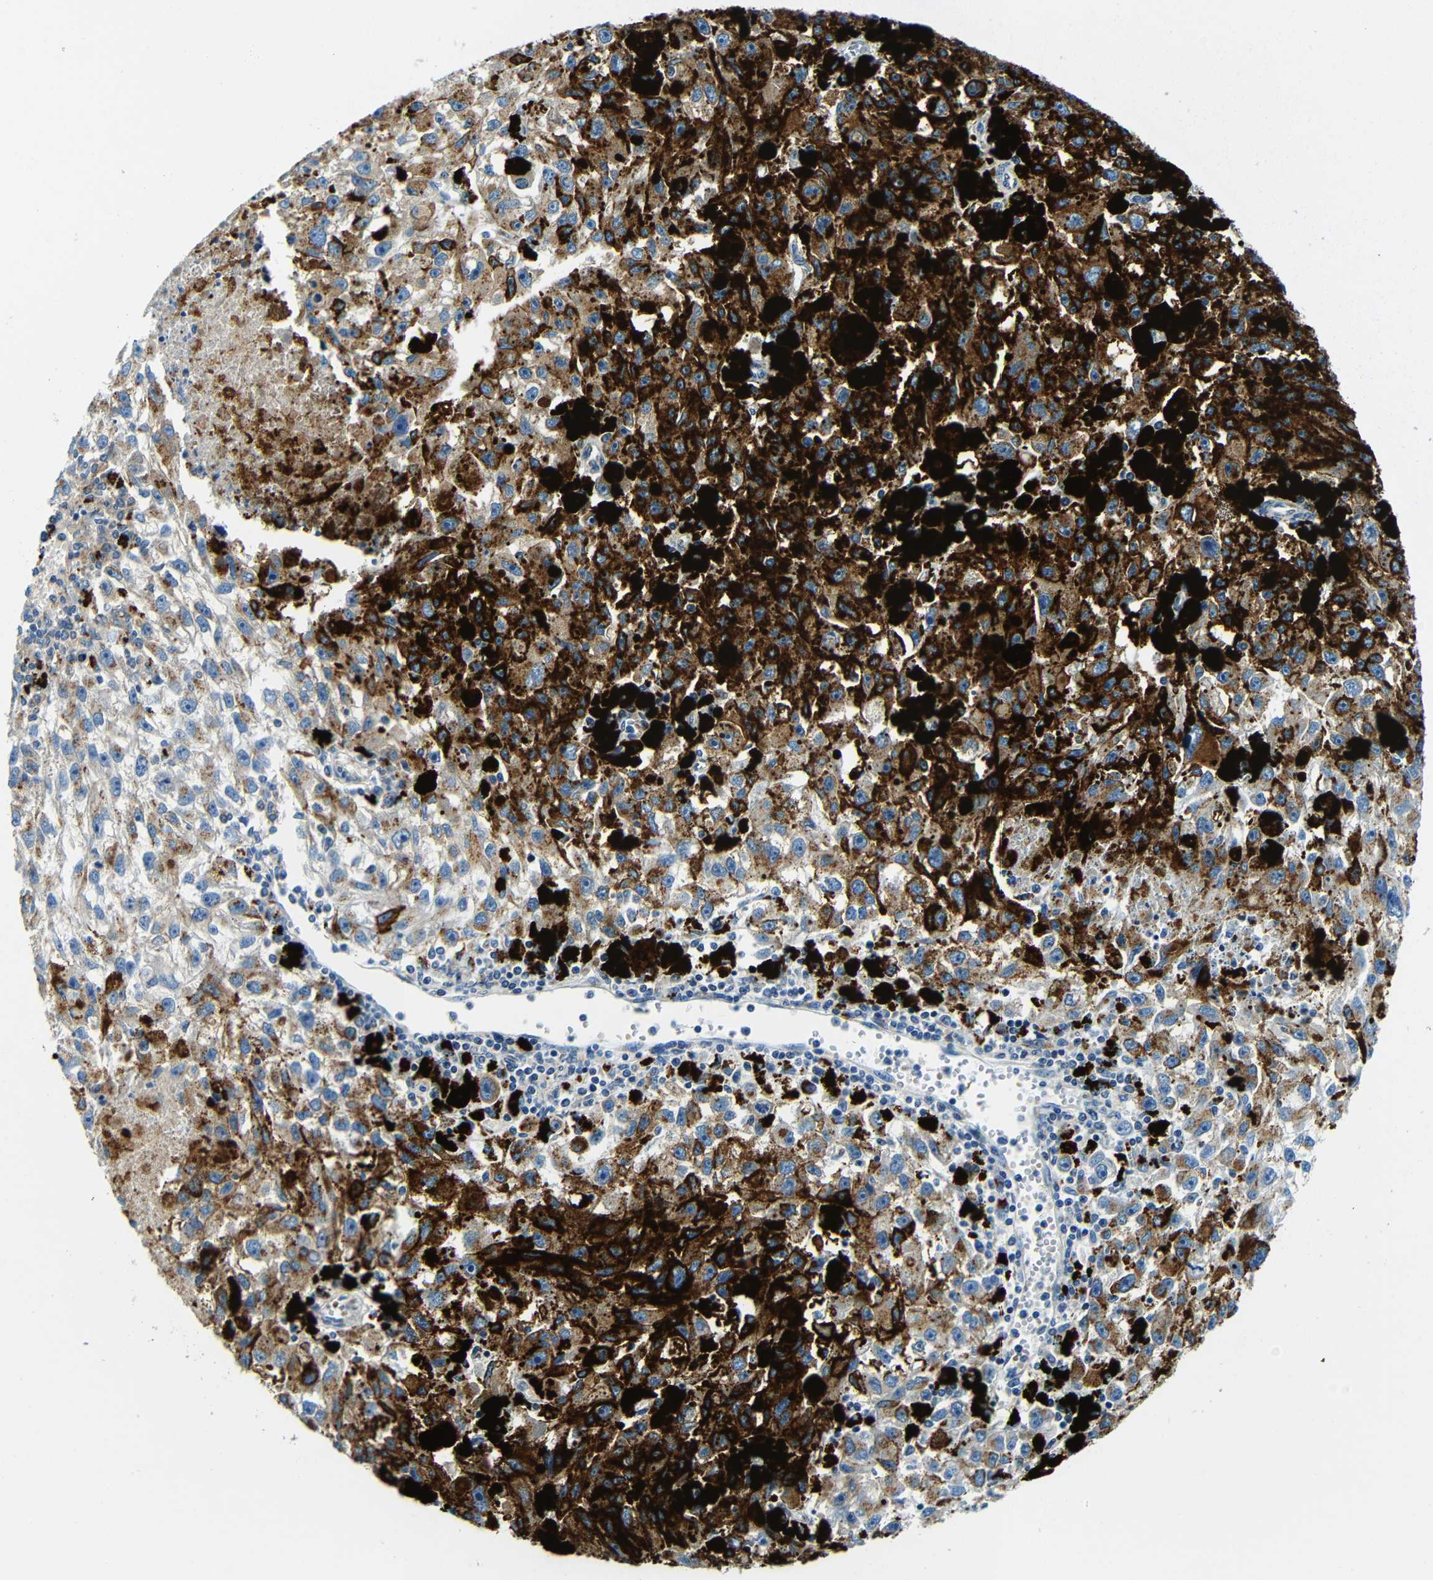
{"staining": {"intensity": "moderate", "quantity": ">75%", "location": "cytoplasmic/membranous"}, "tissue": "melanoma", "cell_type": "Tumor cells", "image_type": "cancer", "snomed": [{"axis": "morphology", "description": "Malignant melanoma, NOS"}, {"axis": "topography", "description": "Skin"}], "caption": "Melanoma stained for a protein reveals moderate cytoplasmic/membranous positivity in tumor cells.", "gene": "USO1", "patient": {"sex": "female", "age": 104}}